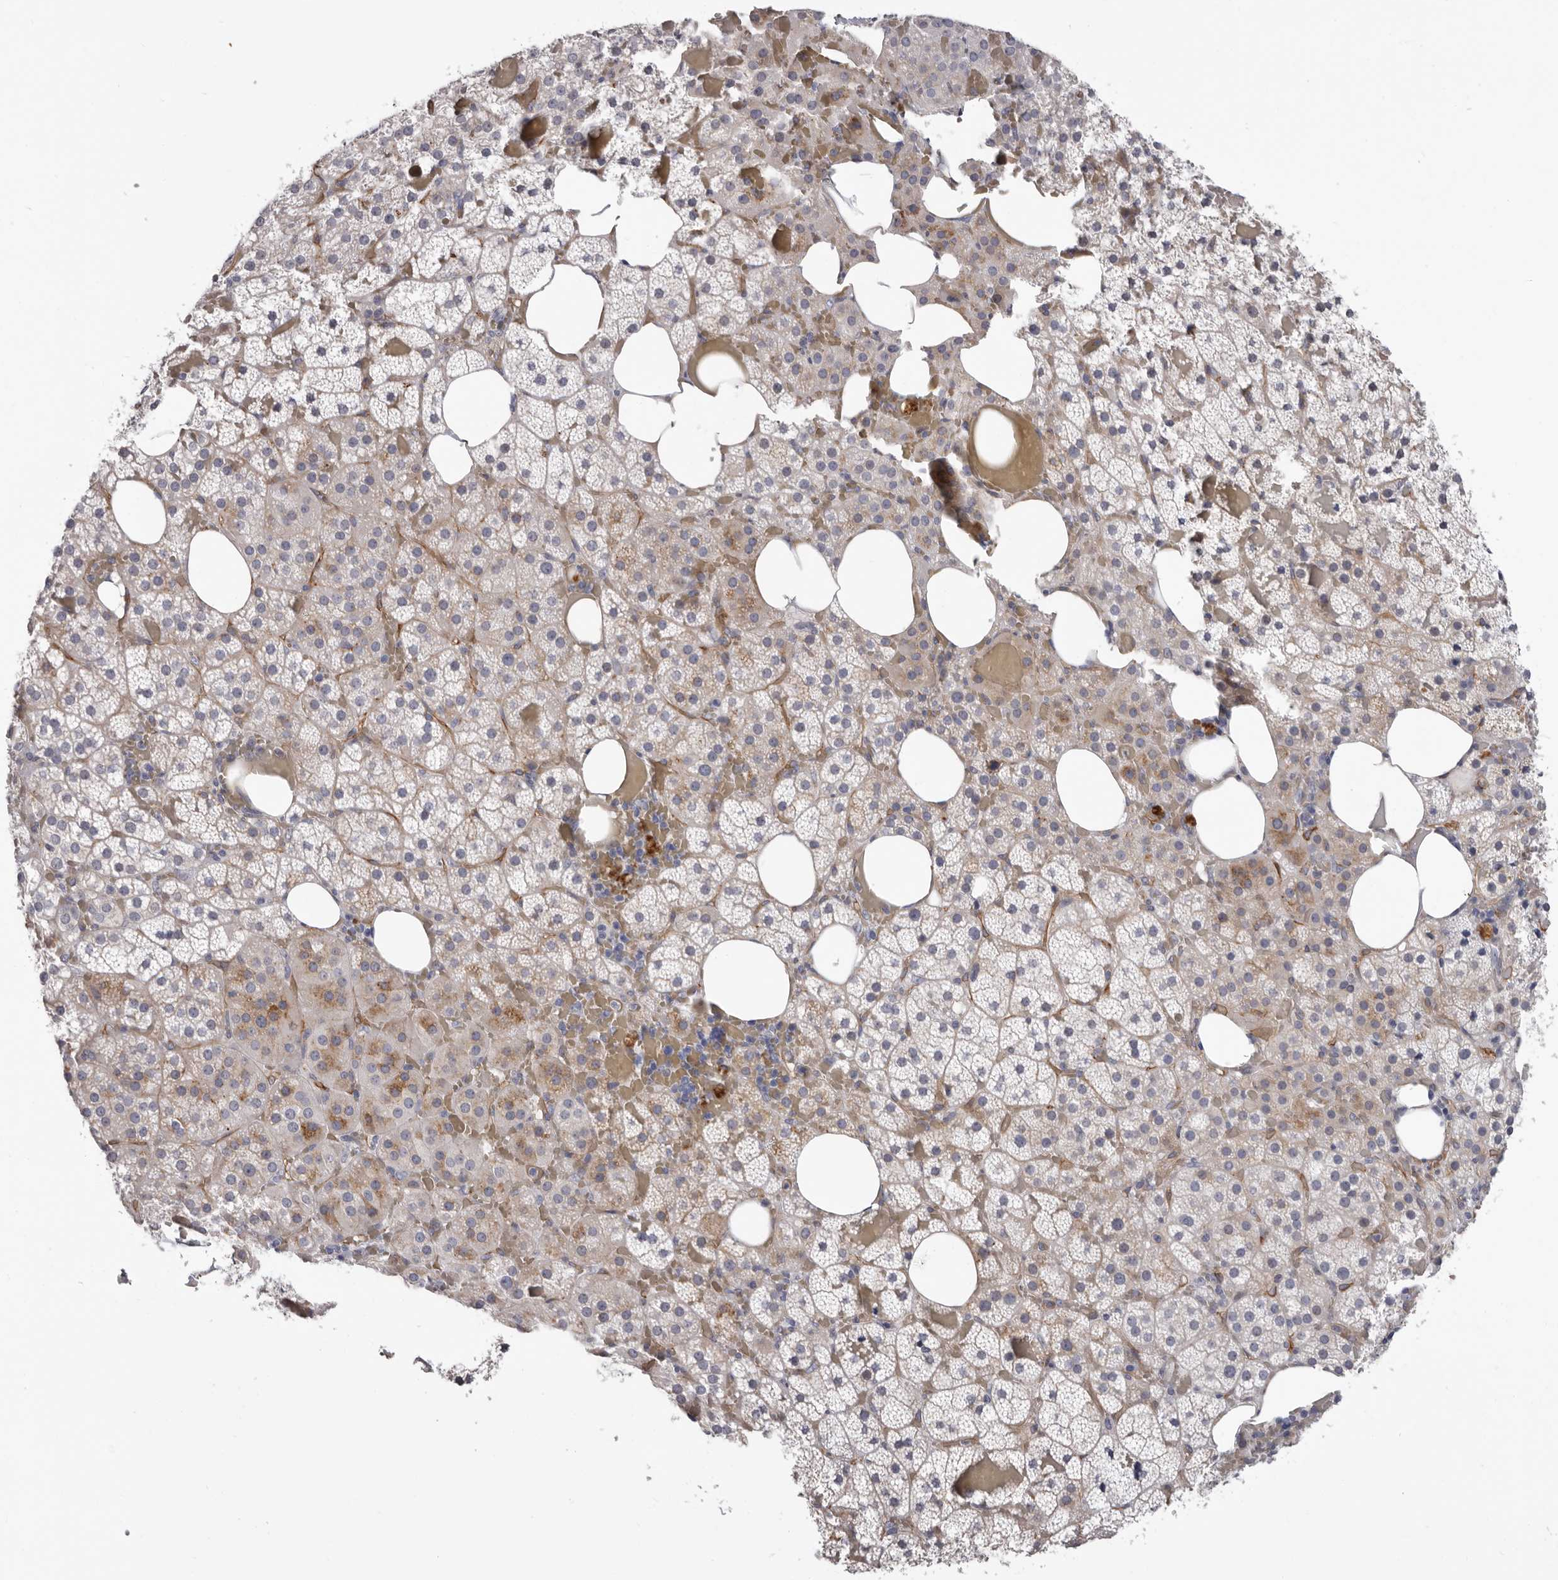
{"staining": {"intensity": "moderate", "quantity": "<25%", "location": "cytoplasmic/membranous"}, "tissue": "adrenal gland", "cell_type": "Glandular cells", "image_type": "normal", "snomed": [{"axis": "morphology", "description": "Normal tissue, NOS"}, {"axis": "topography", "description": "Adrenal gland"}], "caption": "Immunohistochemistry (IHC) of benign human adrenal gland demonstrates low levels of moderate cytoplasmic/membranous staining in approximately <25% of glandular cells.", "gene": "ADGRL4", "patient": {"sex": "female", "age": 59}}